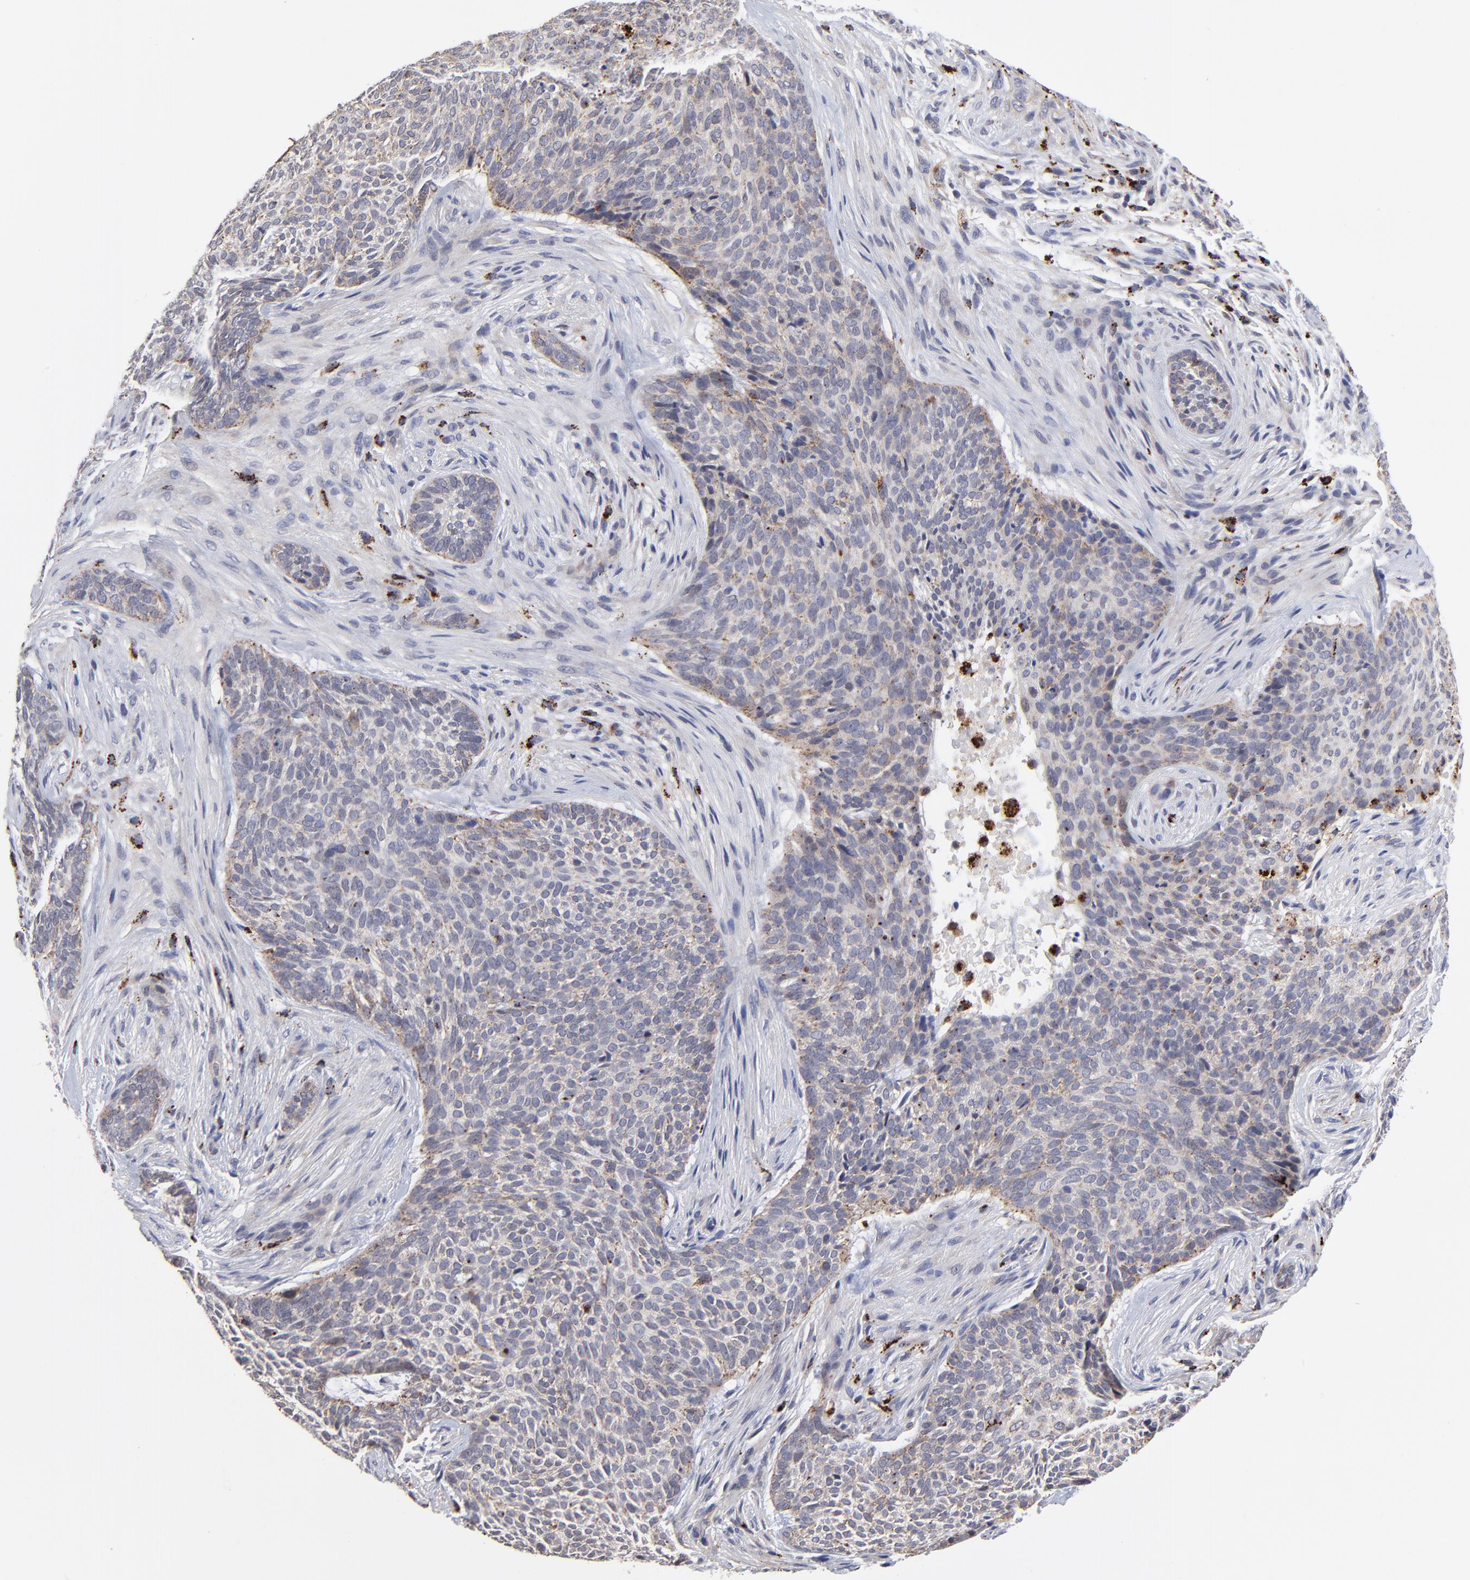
{"staining": {"intensity": "weak", "quantity": "<25%", "location": "cytoplasmic/membranous"}, "tissue": "skin cancer", "cell_type": "Tumor cells", "image_type": "cancer", "snomed": [{"axis": "morphology", "description": "Basal cell carcinoma"}, {"axis": "topography", "description": "Skin"}], "caption": "The photomicrograph displays no staining of tumor cells in skin cancer (basal cell carcinoma).", "gene": "PDE4B", "patient": {"sex": "male", "age": 91}}